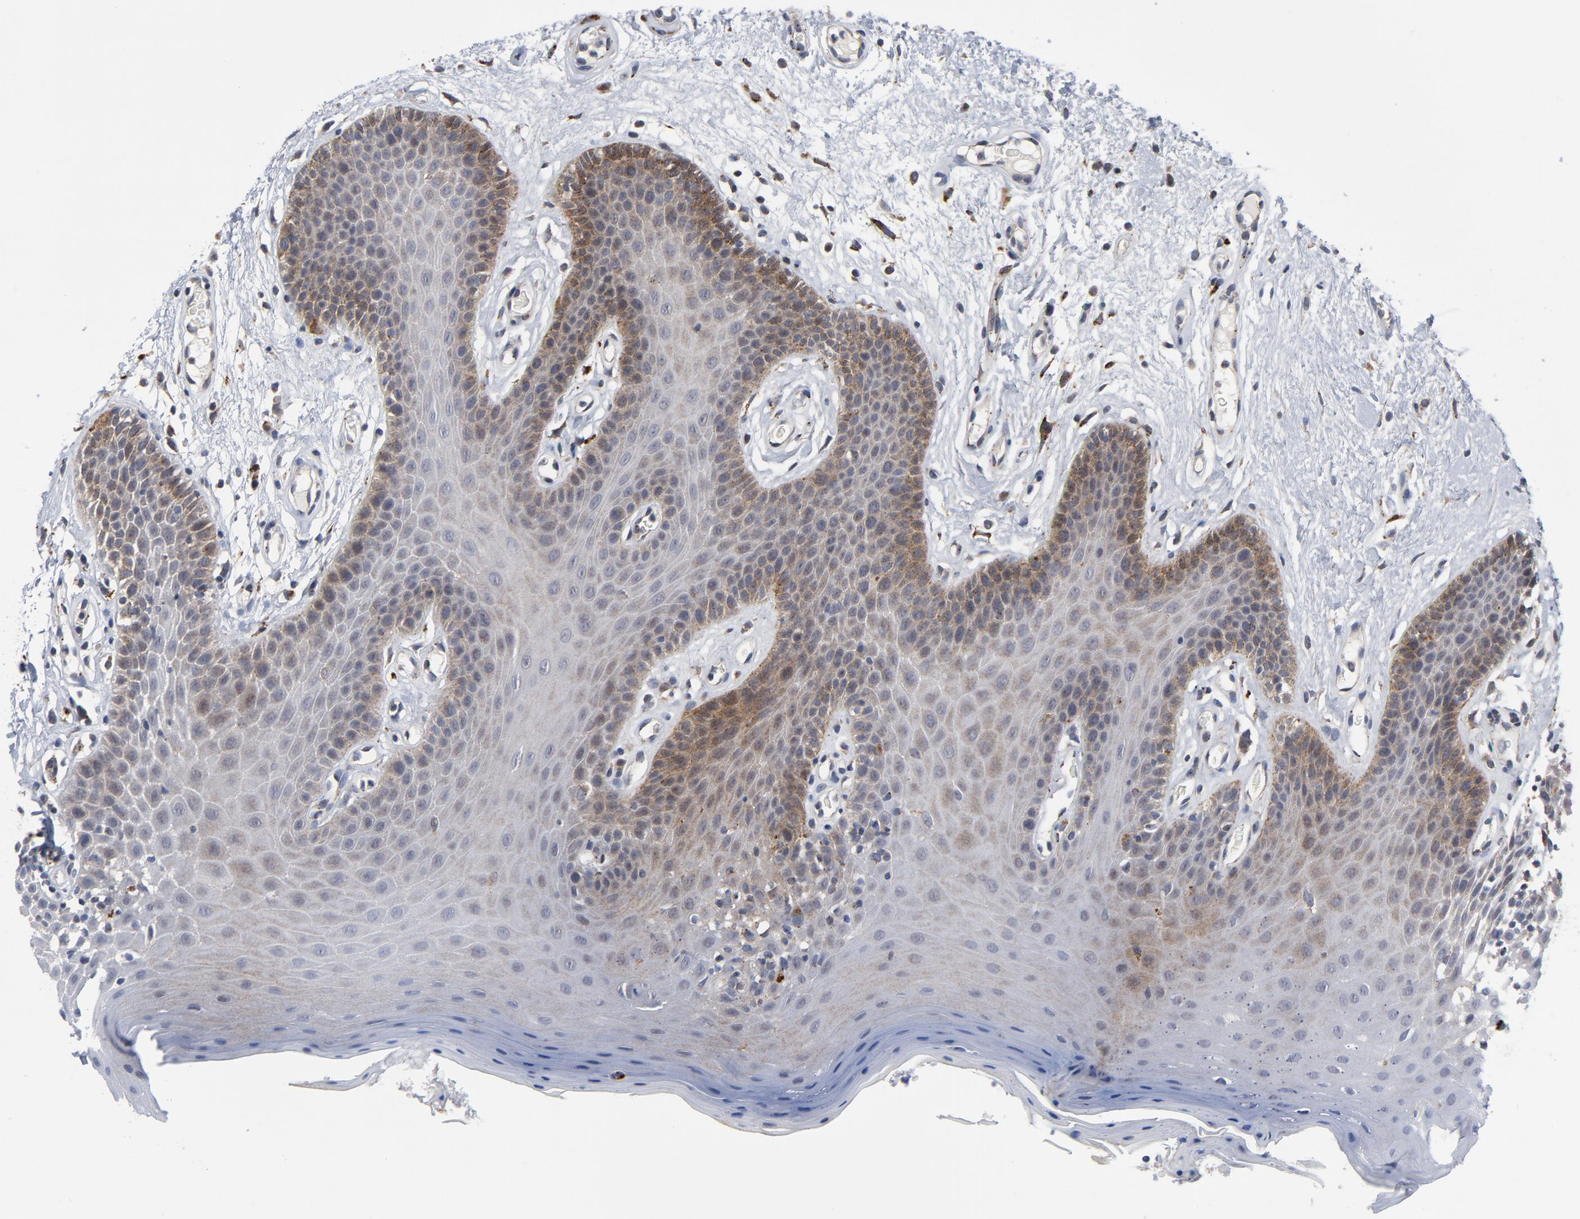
{"staining": {"intensity": "strong", "quantity": "<25%", "location": "cytoplasmic/membranous"}, "tissue": "oral mucosa", "cell_type": "Squamous epithelial cells", "image_type": "normal", "snomed": [{"axis": "morphology", "description": "Normal tissue, NOS"}, {"axis": "morphology", "description": "Squamous cell carcinoma, NOS"}, {"axis": "topography", "description": "Skeletal muscle"}, {"axis": "topography", "description": "Oral tissue"}, {"axis": "topography", "description": "Head-Neck"}], "caption": "IHC staining of normal oral mucosa, which demonstrates medium levels of strong cytoplasmic/membranous staining in about <25% of squamous epithelial cells indicating strong cytoplasmic/membranous protein staining. The staining was performed using DAB (3,3'-diaminobenzidine) (brown) for protein detection and nuclei were counterstained in hematoxylin (blue).", "gene": "AKT2", "patient": {"sex": "male", "age": 71}}